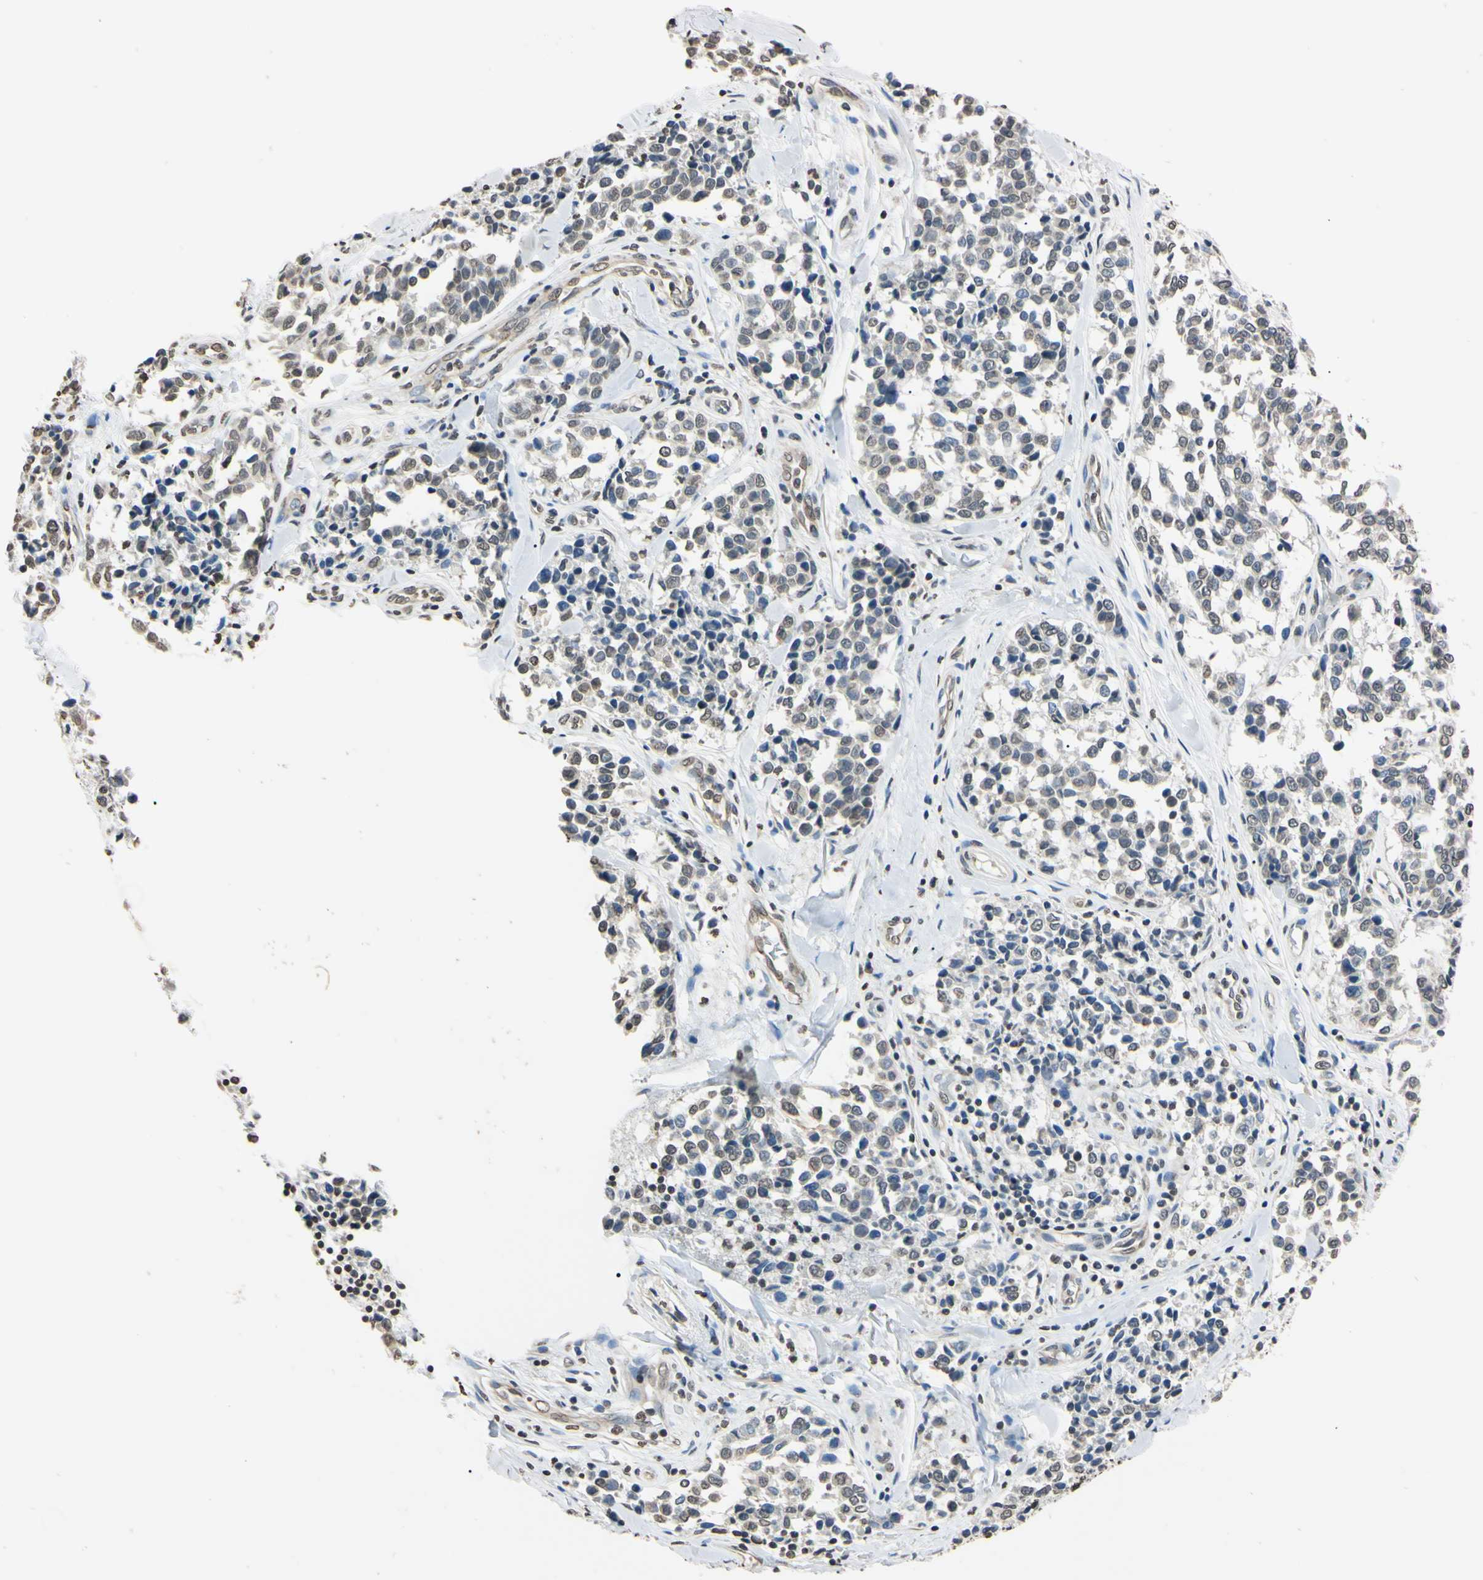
{"staining": {"intensity": "weak", "quantity": "25%-75%", "location": "nuclear"}, "tissue": "melanoma", "cell_type": "Tumor cells", "image_type": "cancer", "snomed": [{"axis": "morphology", "description": "Malignant melanoma, NOS"}, {"axis": "topography", "description": "Skin"}], "caption": "A brown stain shows weak nuclear staining of a protein in melanoma tumor cells.", "gene": "CDC45", "patient": {"sex": "female", "age": 64}}